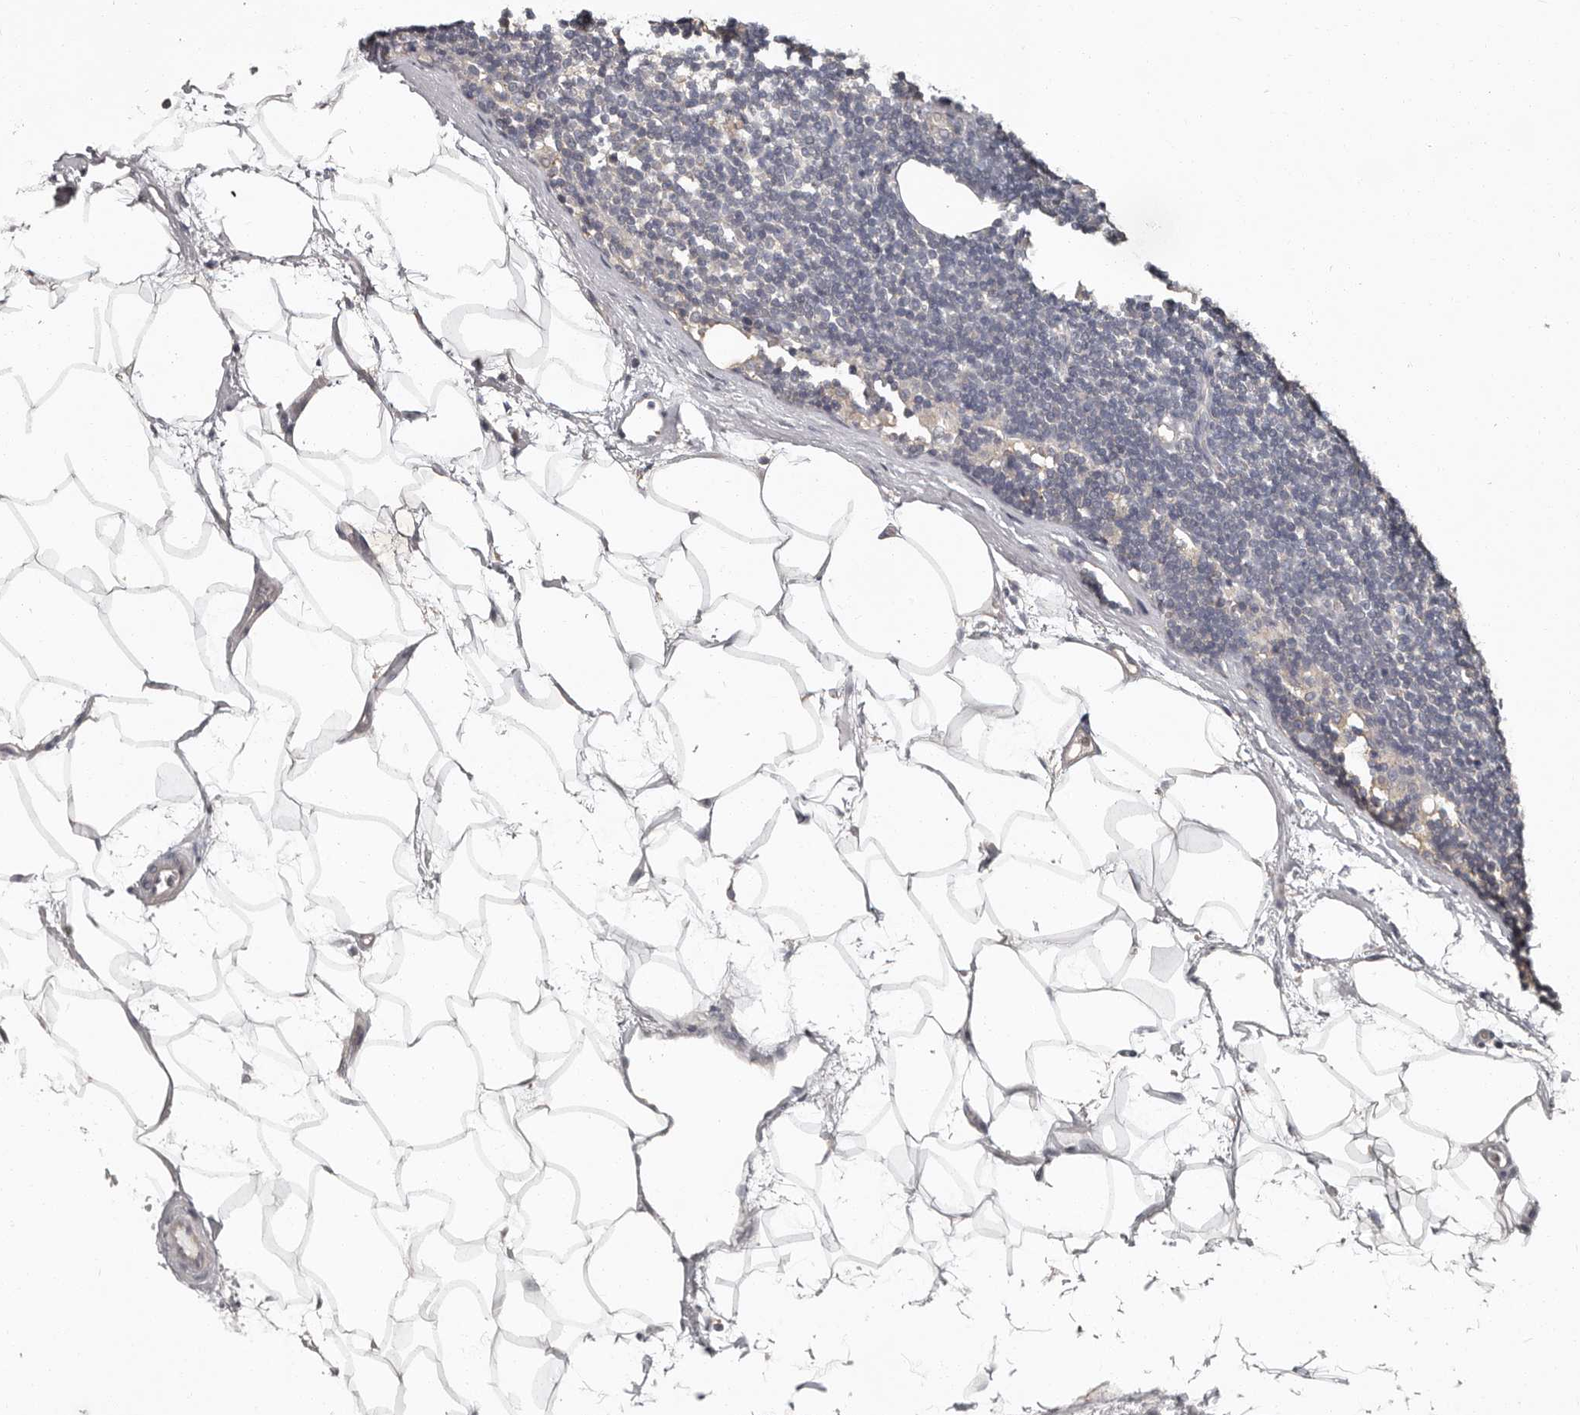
{"staining": {"intensity": "negative", "quantity": "none", "location": "none"}, "tissue": "lymphoma", "cell_type": "Tumor cells", "image_type": "cancer", "snomed": [{"axis": "morphology", "description": "Malignant lymphoma, non-Hodgkin's type, Low grade"}, {"axis": "topography", "description": "Lymph node"}], "caption": "IHC of malignant lymphoma, non-Hodgkin's type (low-grade) exhibits no staining in tumor cells.", "gene": "CA6", "patient": {"sex": "female", "age": 53}}